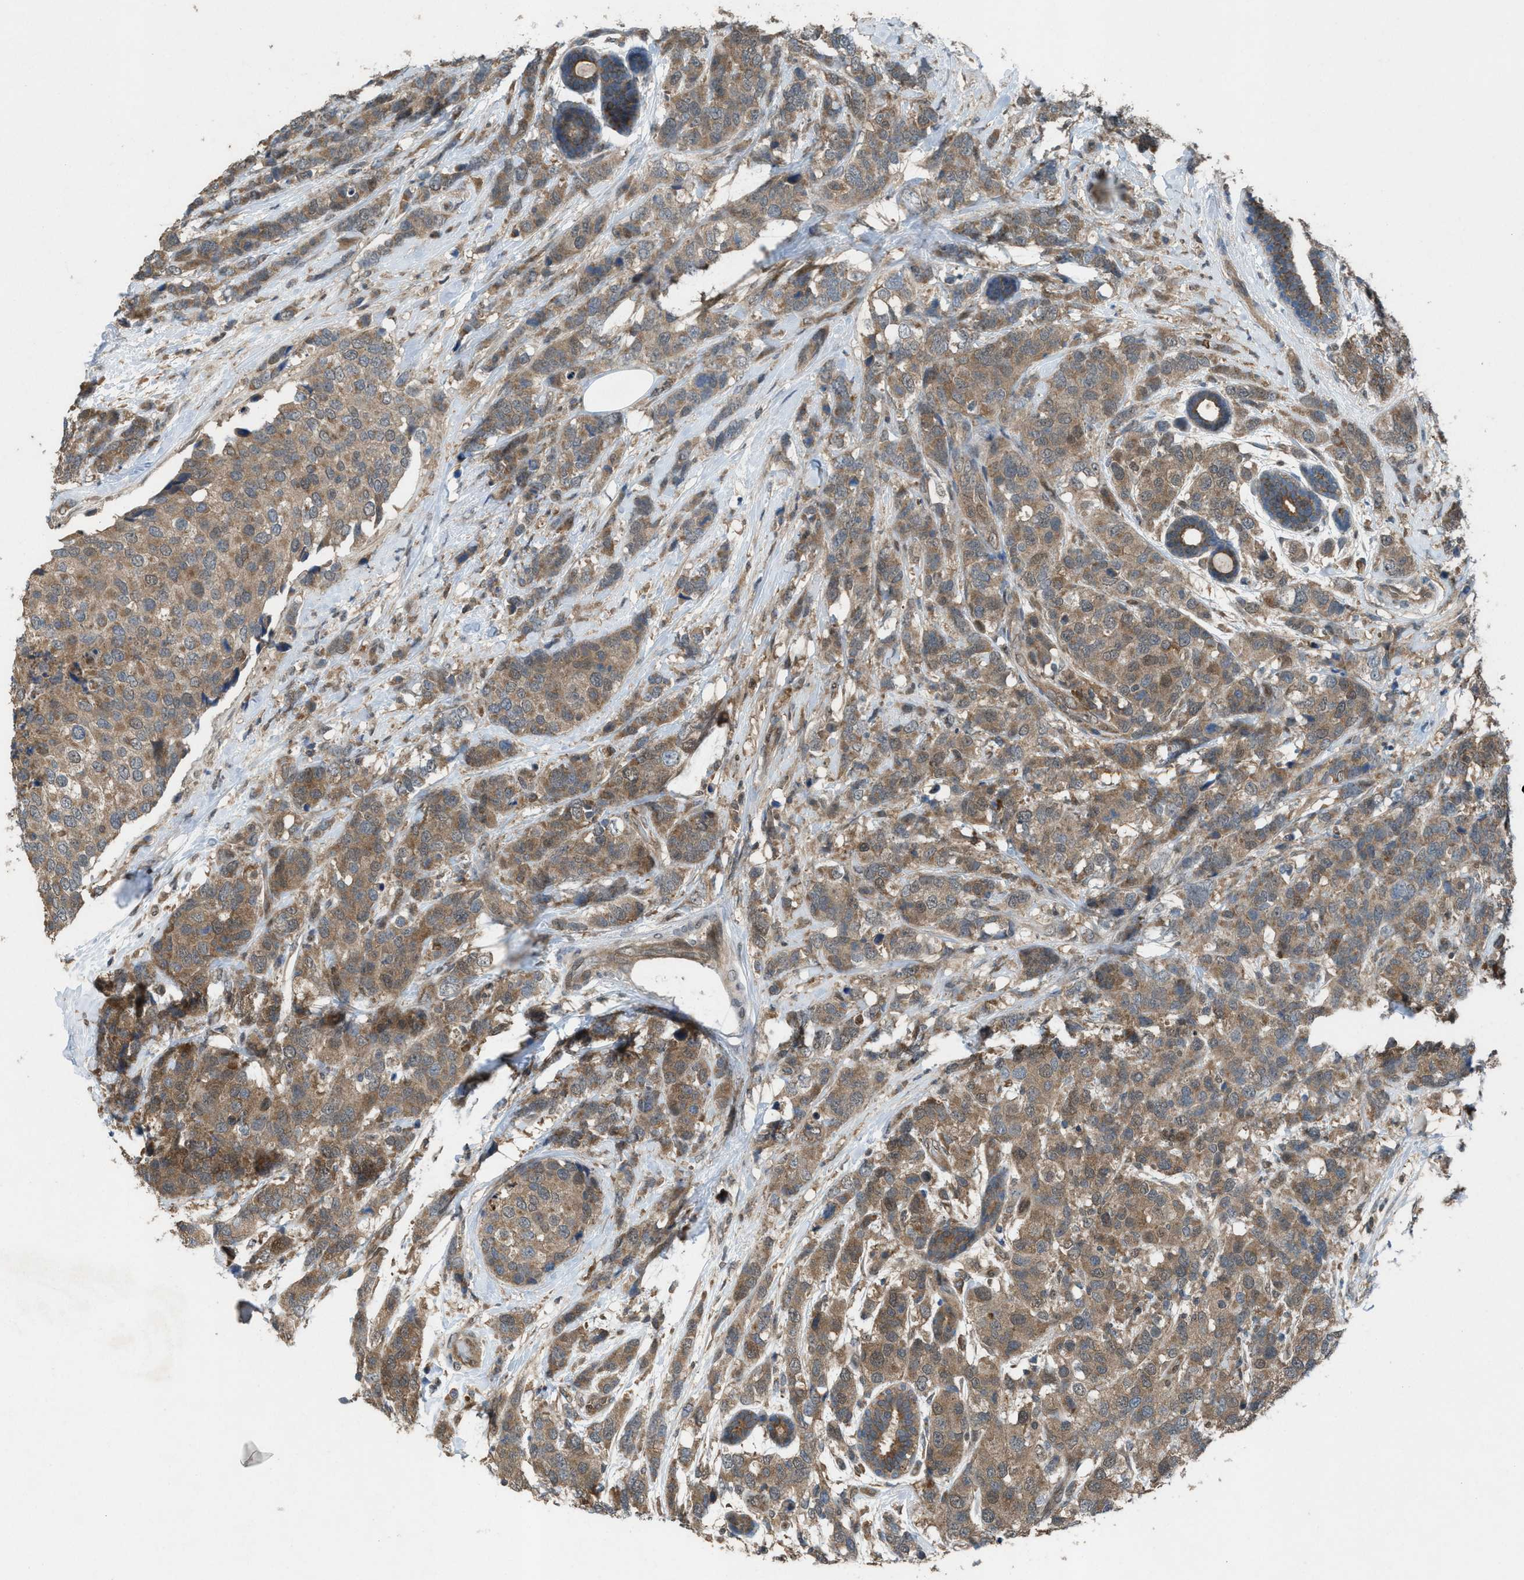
{"staining": {"intensity": "weak", "quantity": ">75%", "location": "cytoplasmic/membranous"}, "tissue": "breast cancer", "cell_type": "Tumor cells", "image_type": "cancer", "snomed": [{"axis": "morphology", "description": "Lobular carcinoma"}, {"axis": "topography", "description": "Breast"}], "caption": "Immunohistochemical staining of human breast cancer exhibits low levels of weak cytoplasmic/membranous protein positivity in about >75% of tumor cells. (Brightfield microscopy of DAB IHC at high magnification).", "gene": "PLAA", "patient": {"sex": "female", "age": 59}}